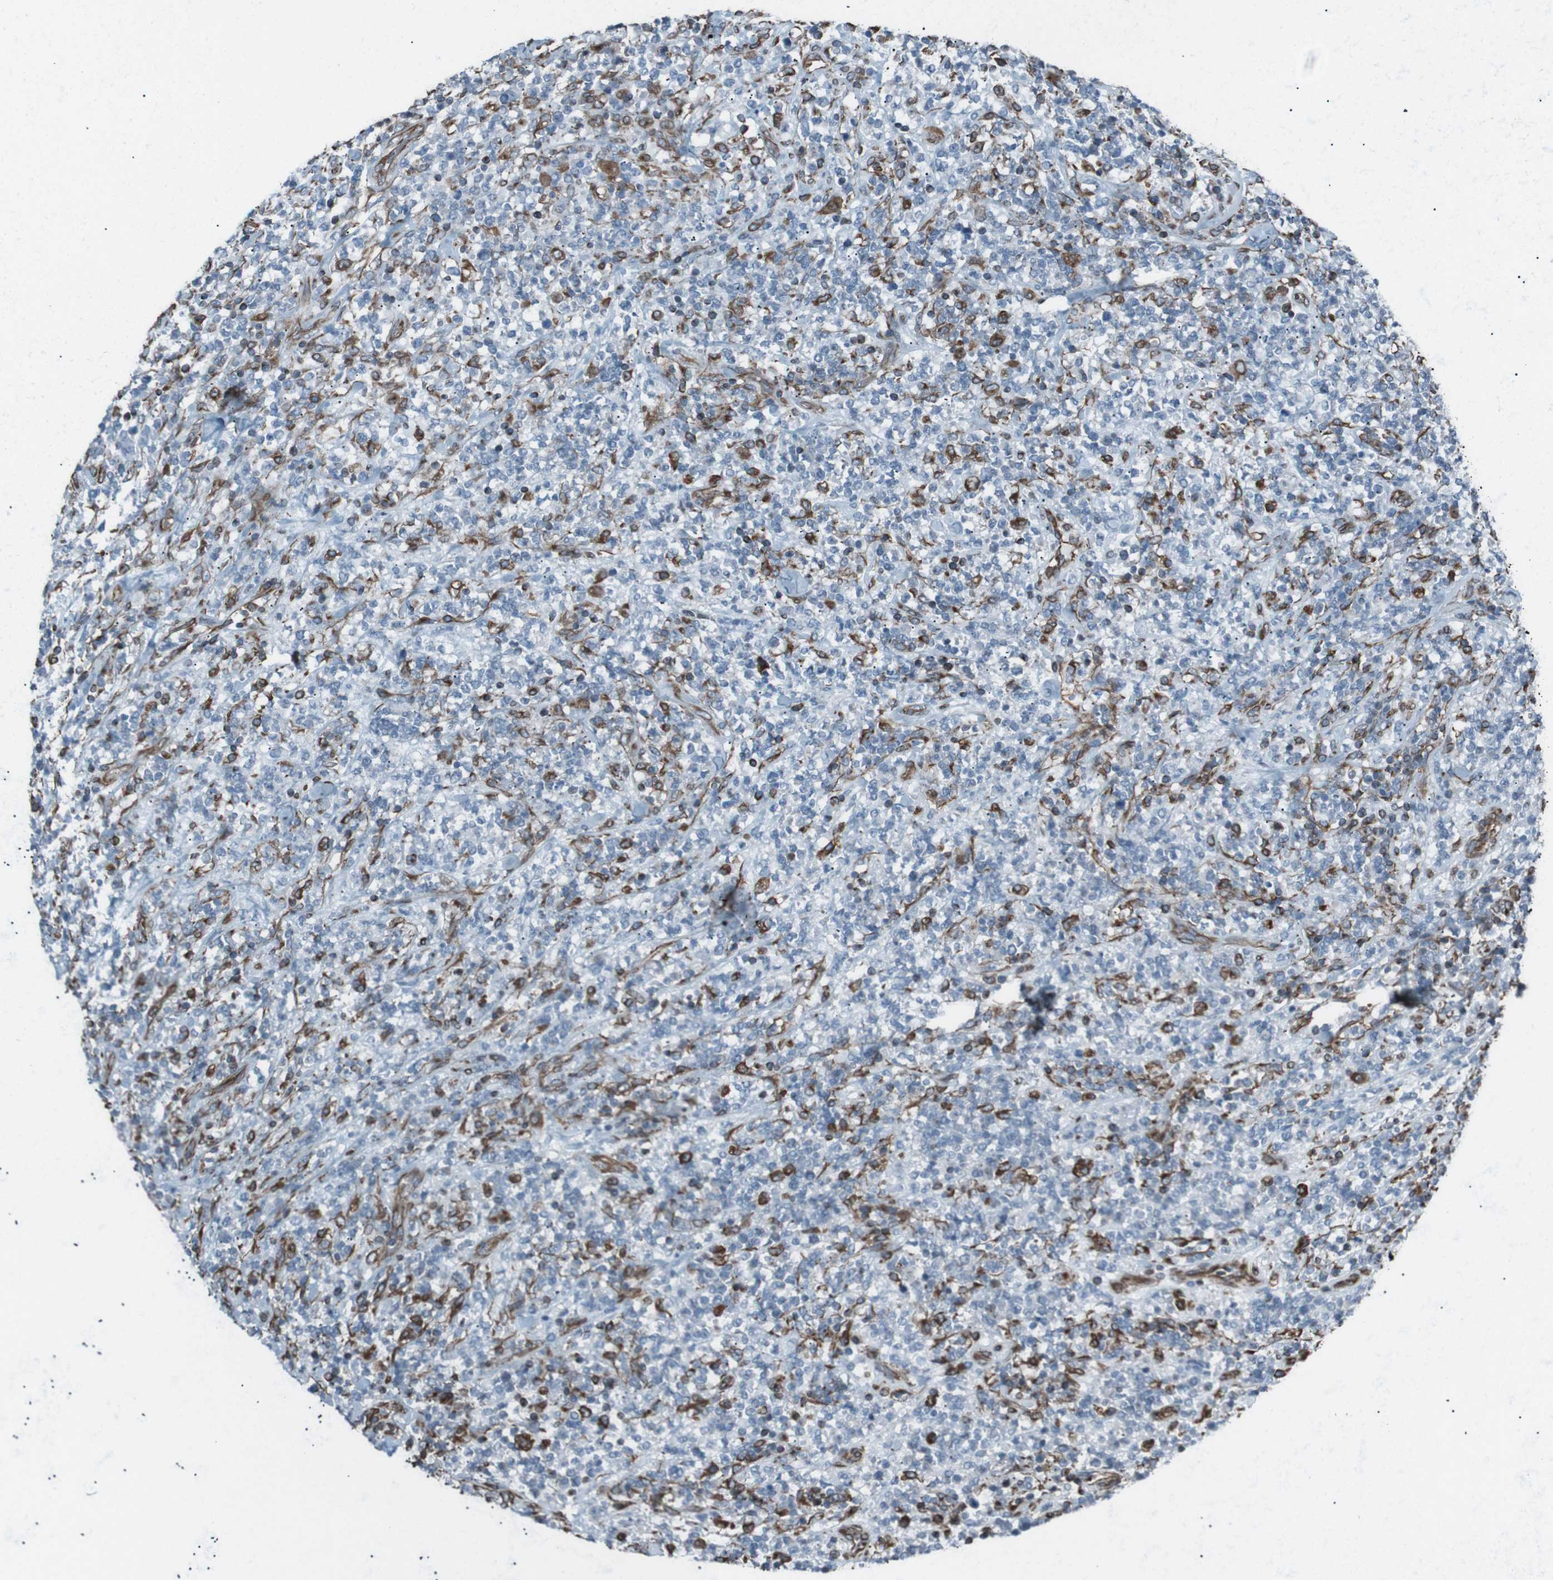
{"staining": {"intensity": "moderate", "quantity": "<25%", "location": "cytoplasmic/membranous"}, "tissue": "lymphoma", "cell_type": "Tumor cells", "image_type": "cancer", "snomed": [{"axis": "morphology", "description": "Malignant lymphoma, non-Hodgkin's type, High grade"}, {"axis": "topography", "description": "Soft tissue"}], "caption": "Lymphoma tissue displays moderate cytoplasmic/membranous staining in about <25% of tumor cells (brown staining indicates protein expression, while blue staining denotes nuclei).", "gene": "TMEM141", "patient": {"sex": "male", "age": 18}}